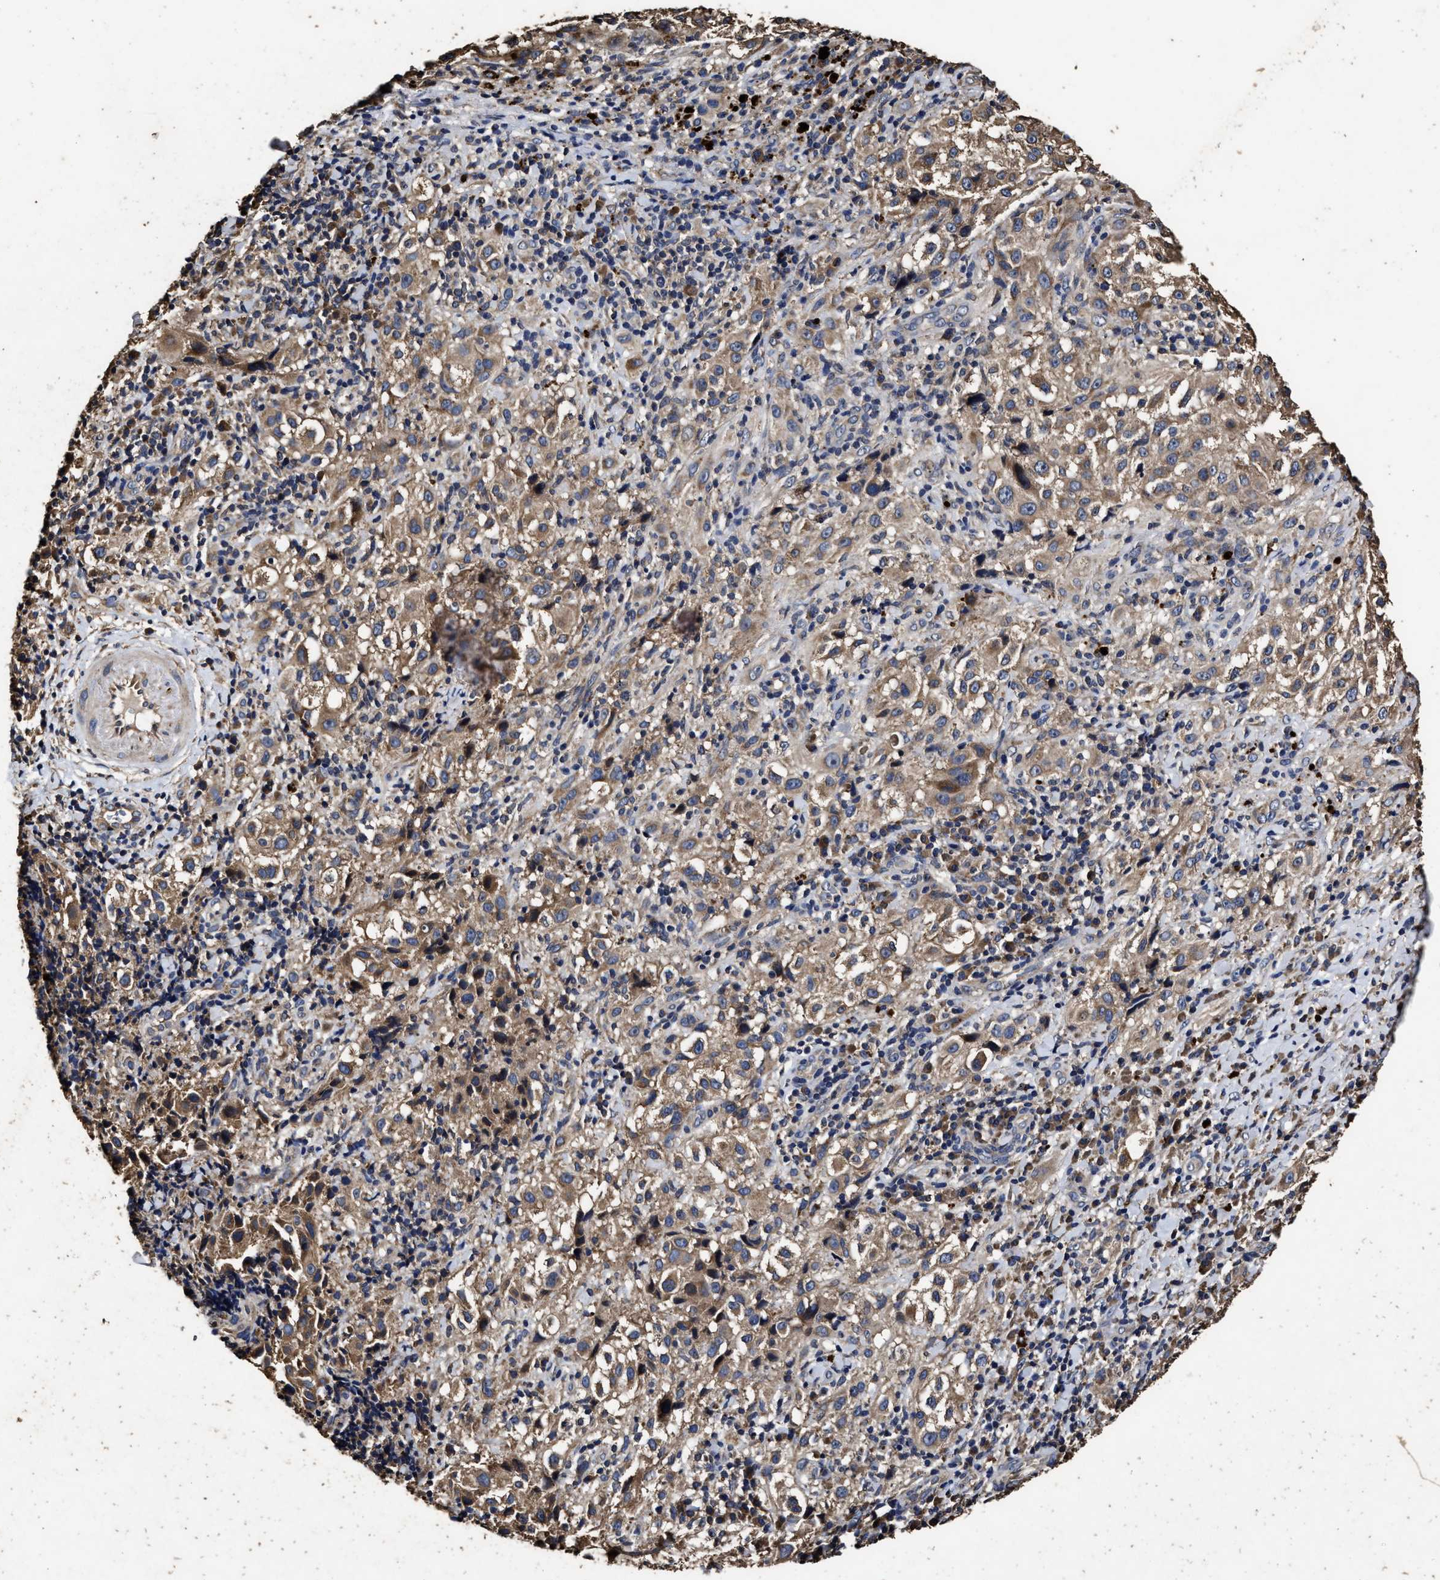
{"staining": {"intensity": "weak", "quantity": ">75%", "location": "cytoplasmic/membranous"}, "tissue": "melanoma", "cell_type": "Tumor cells", "image_type": "cancer", "snomed": [{"axis": "morphology", "description": "Necrosis, NOS"}, {"axis": "morphology", "description": "Malignant melanoma, NOS"}, {"axis": "topography", "description": "Skin"}], "caption": "There is low levels of weak cytoplasmic/membranous positivity in tumor cells of melanoma, as demonstrated by immunohistochemical staining (brown color).", "gene": "PPM1K", "patient": {"sex": "female", "age": 87}}